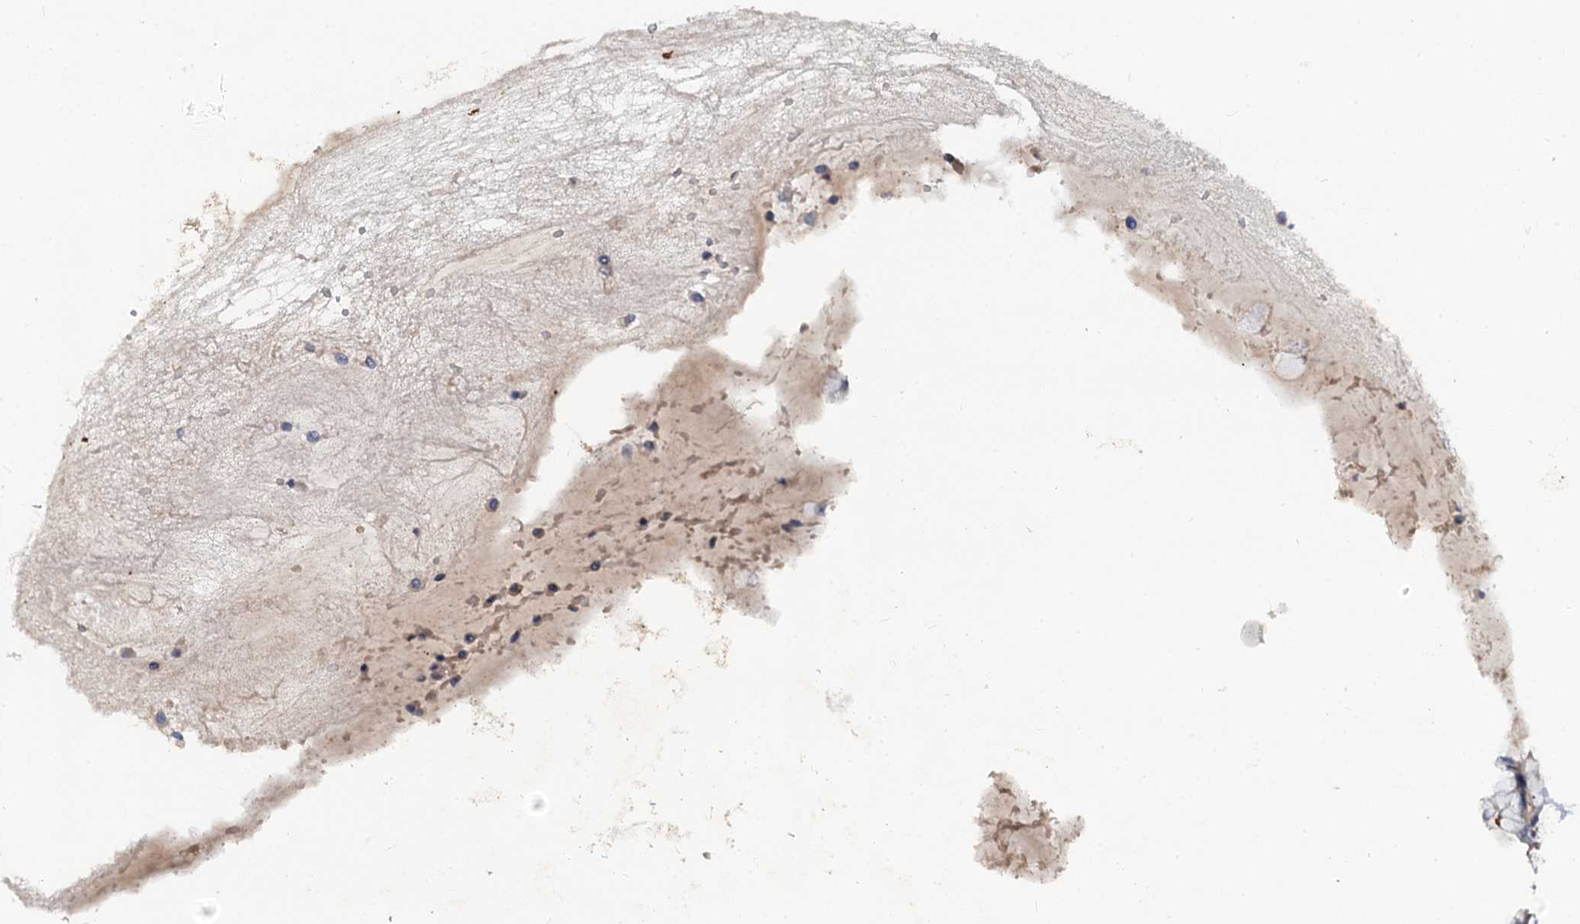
{"staining": {"intensity": "weak", "quantity": "<25%", "location": "cytoplasmic/membranous"}, "tissue": "stomach", "cell_type": "Glandular cells", "image_type": "normal", "snomed": [{"axis": "morphology", "description": "Normal tissue, NOS"}, {"axis": "topography", "description": "Stomach"}, {"axis": "topography", "description": "Stomach, lower"}], "caption": "Immunohistochemistry of unremarkable human stomach demonstrates no positivity in glandular cells.", "gene": "NALF1", "patient": {"sex": "female", "age": 56}}